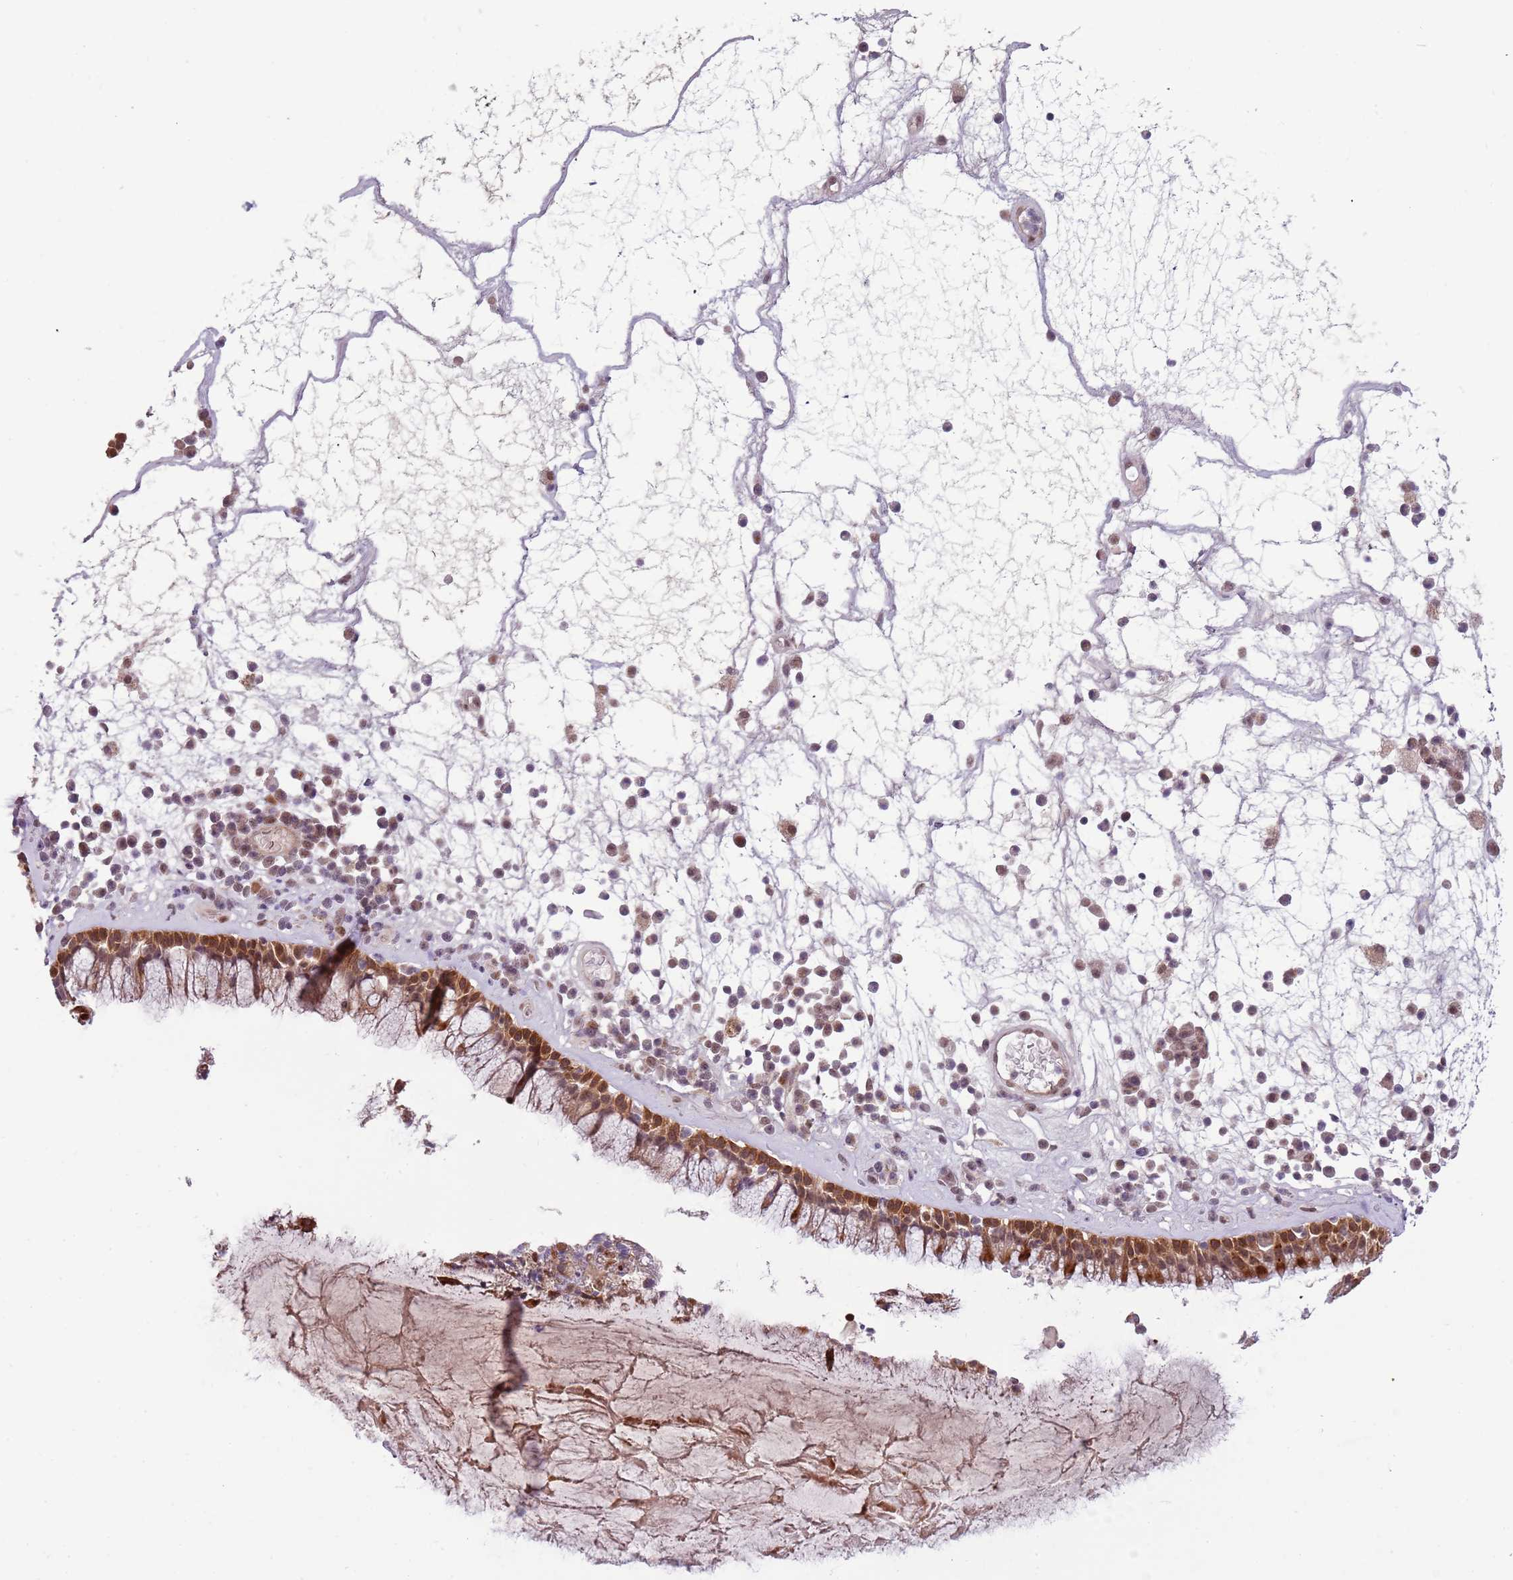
{"staining": {"intensity": "strong", "quantity": ">75%", "location": "cytoplasmic/membranous,nuclear"}, "tissue": "nasopharynx", "cell_type": "Respiratory epithelial cells", "image_type": "normal", "snomed": [{"axis": "morphology", "description": "Normal tissue, NOS"}, {"axis": "morphology", "description": "Inflammation, NOS"}, {"axis": "topography", "description": "Nasopharynx"}], "caption": "Respiratory epithelial cells reveal strong cytoplasmic/membranous,nuclear expression in approximately >75% of cells in benign nasopharynx.", "gene": "FAM120AOS", "patient": {"sex": "male", "age": 70}}